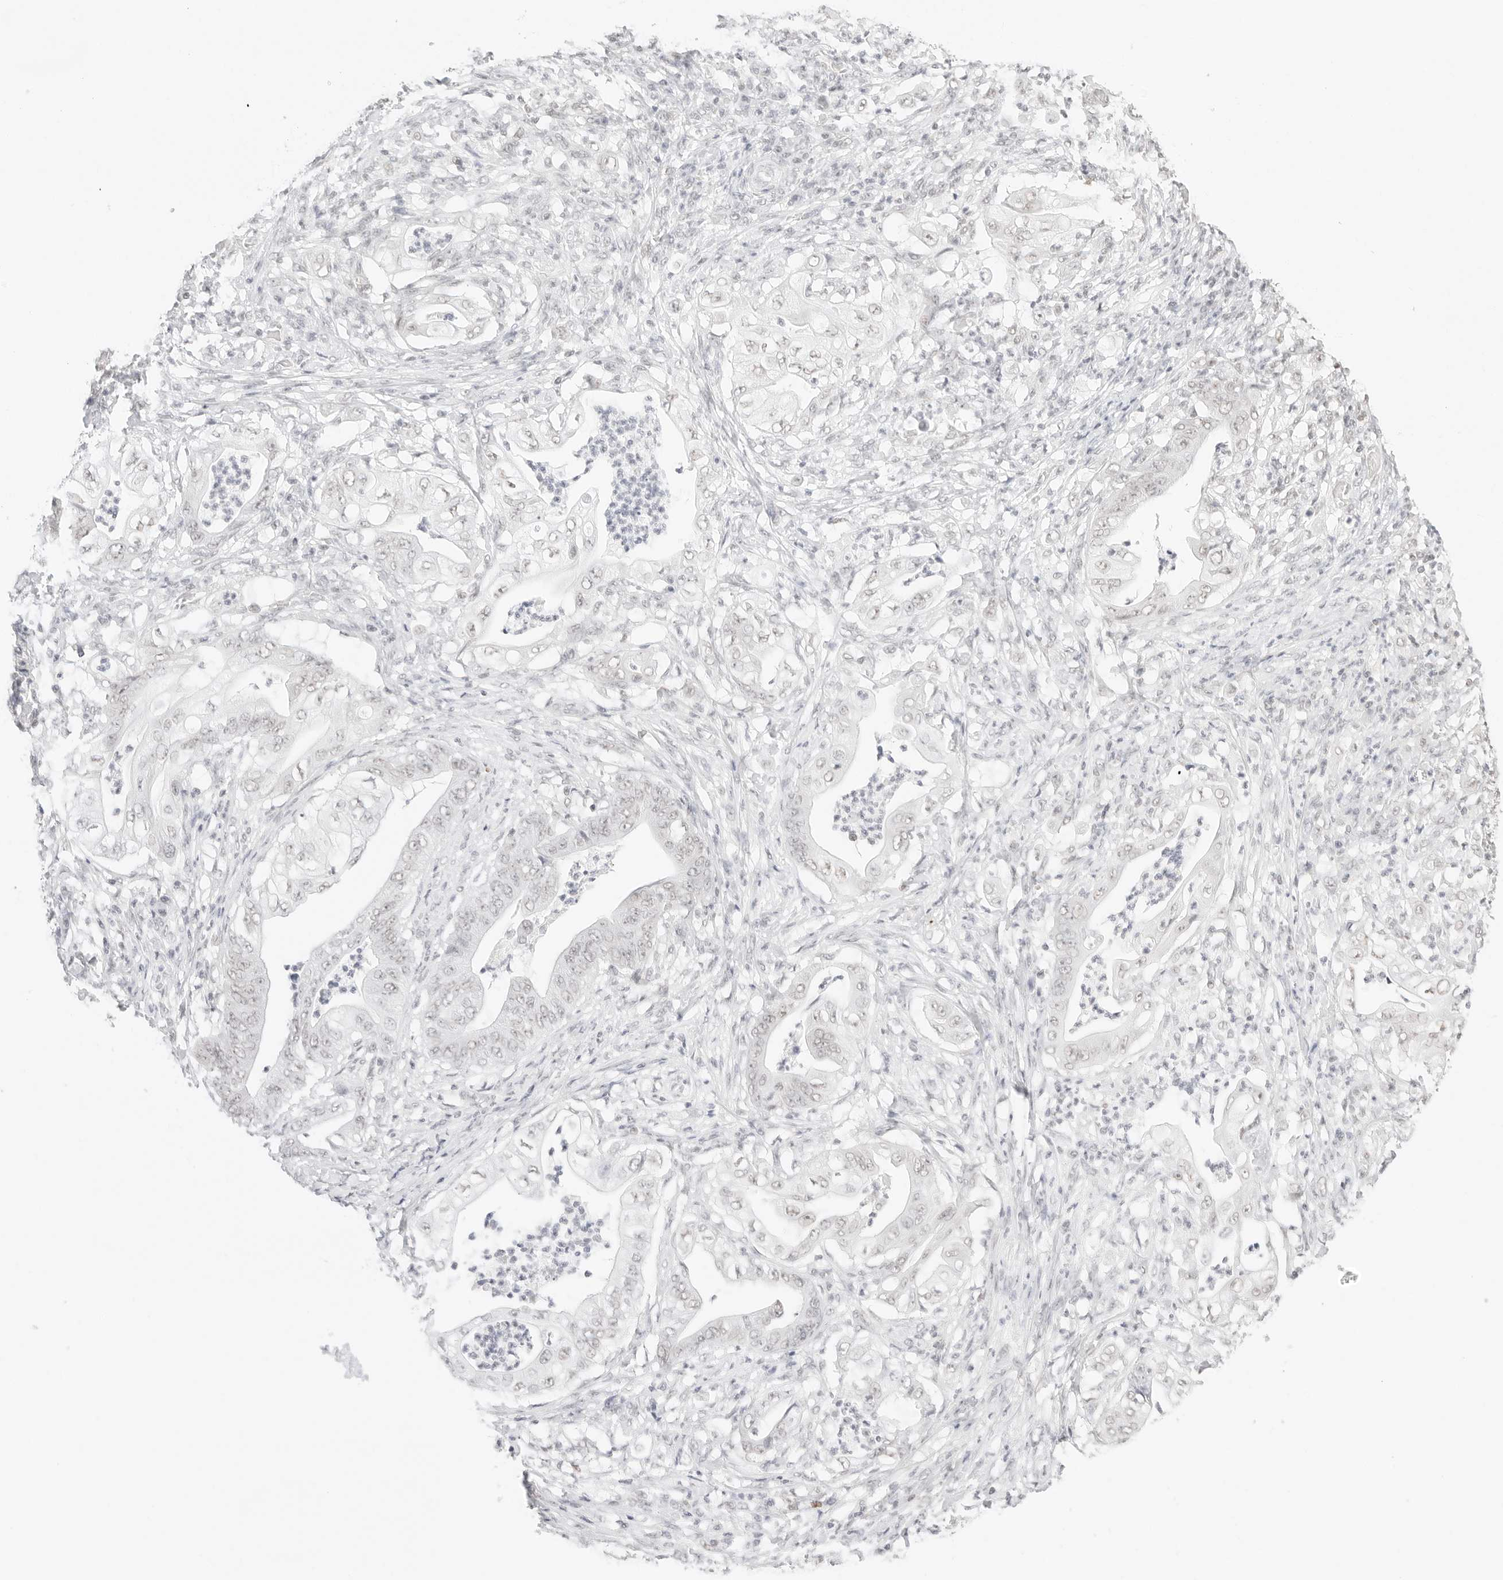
{"staining": {"intensity": "weak", "quantity": "<25%", "location": "nuclear"}, "tissue": "stomach cancer", "cell_type": "Tumor cells", "image_type": "cancer", "snomed": [{"axis": "morphology", "description": "Adenocarcinoma, NOS"}, {"axis": "topography", "description": "Stomach"}], "caption": "Tumor cells are negative for brown protein staining in stomach cancer.", "gene": "FBLN5", "patient": {"sex": "female", "age": 73}}